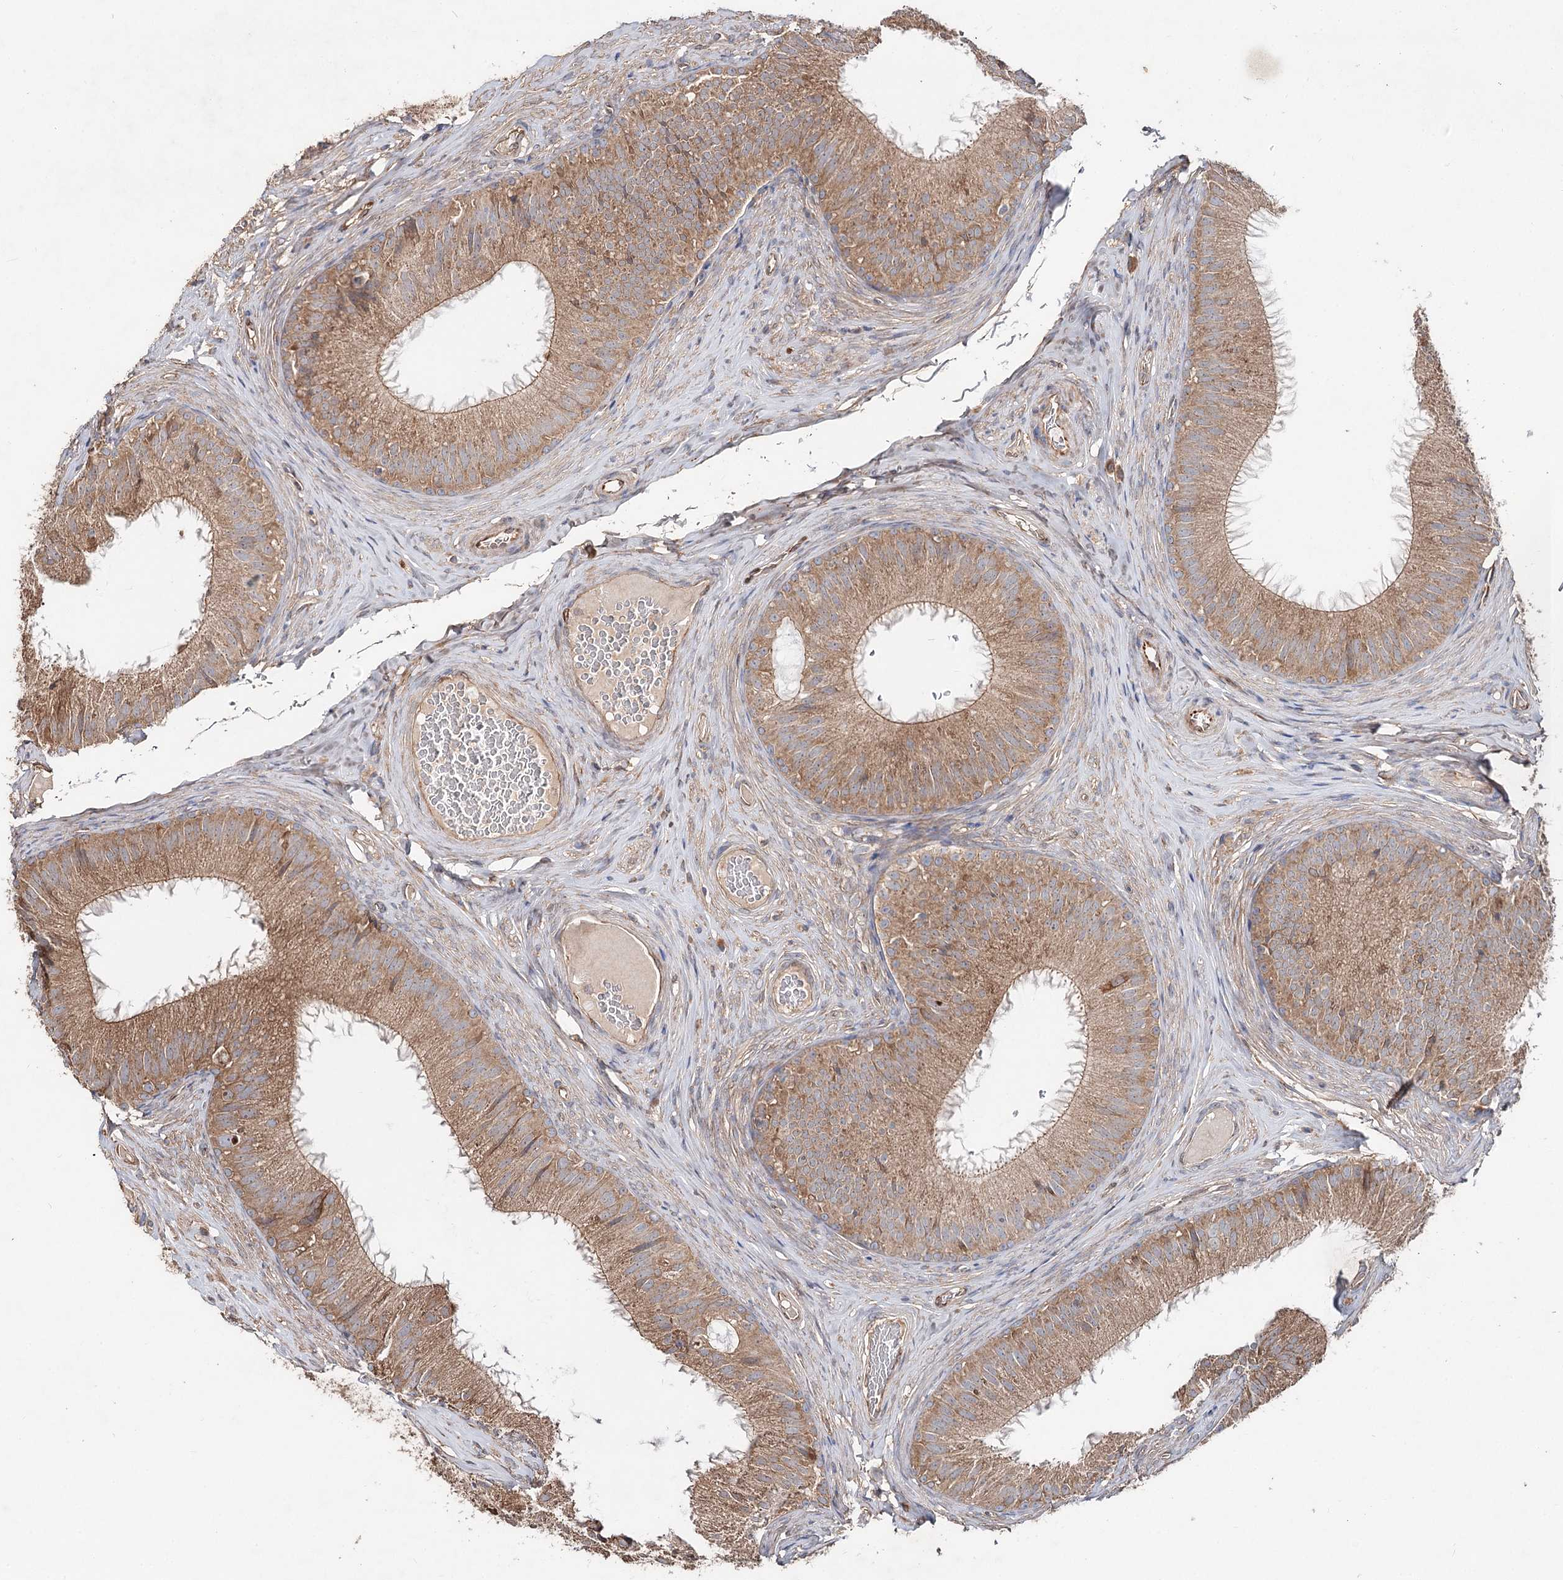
{"staining": {"intensity": "moderate", "quantity": "25%-75%", "location": "cytoplasmic/membranous"}, "tissue": "epididymis", "cell_type": "Glandular cells", "image_type": "normal", "snomed": [{"axis": "morphology", "description": "Normal tissue, NOS"}, {"axis": "topography", "description": "Epididymis"}], "caption": "Moderate cytoplasmic/membranous protein positivity is present in about 25%-75% of glandular cells in epididymis.", "gene": "SPART", "patient": {"sex": "male", "age": 34}}